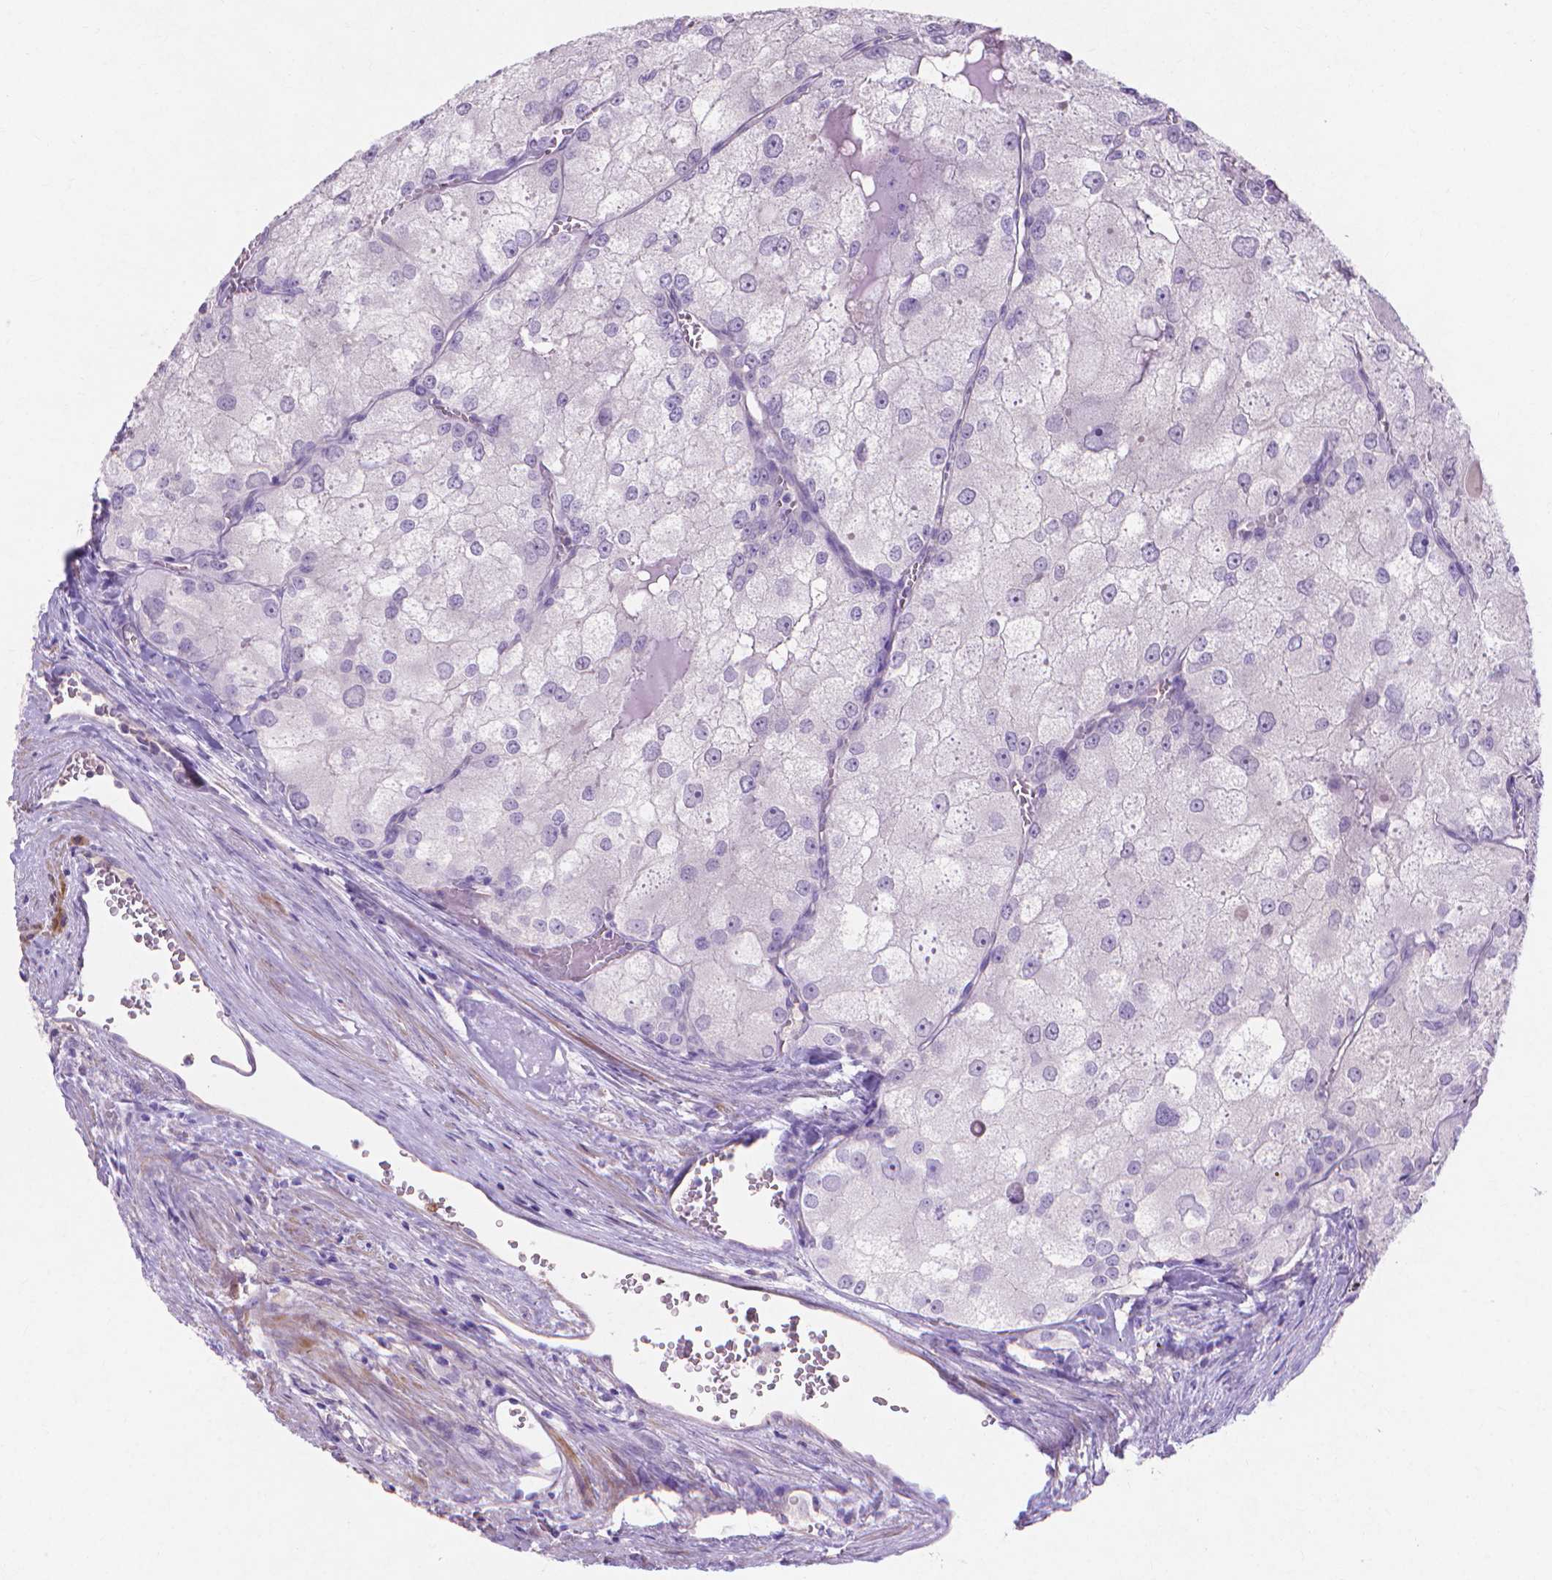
{"staining": {"intensity": "negative", "quantity": "none", "location": "none"}, "tissue": "renal cancer", "cell_type": "Tumor cells", "image_type": "cancer", "snomed": [{"axis": "morphology", "description": "Adenocarcinoma, NOS"}, {"axis": "topography", "description": "Kidney"}], "caption": "Protein analysis of renal cancer shows no significant positivity in tumor cells.", "gene": "MBLAC1", "patient": {"sex": "female", "age": 70}}